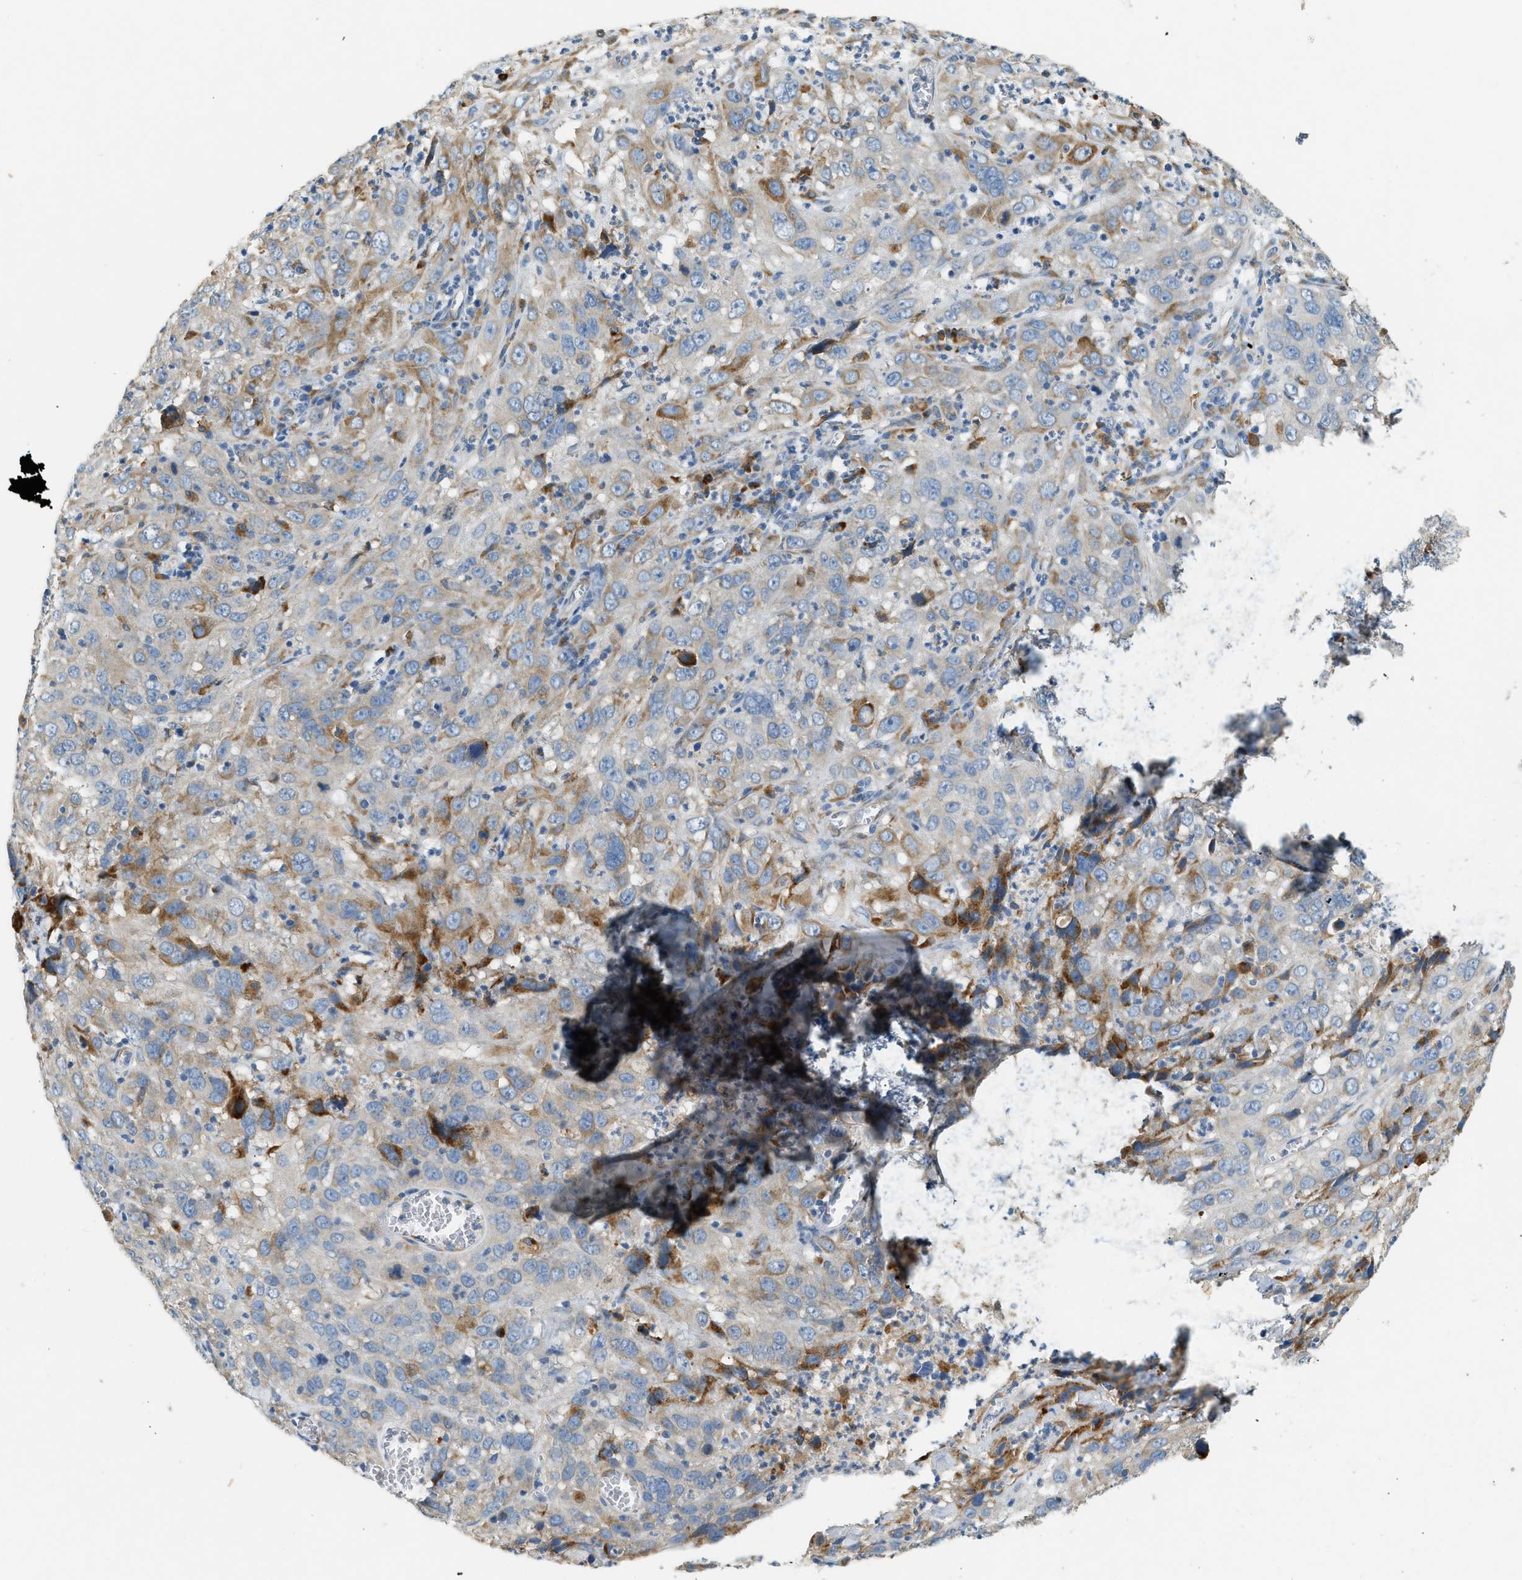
{"staining": {"intensity": "moderate", "quantity": "25%-75%", "location": "cytoplasmic/membranous"}, "tissue": "cervical cancer", "cell_type": "Tumor cells", "image_type": "cancer", "snomed": [{"axis": "morphology", "description": "Squamous cell carcinoma, NOS"}, {"axis": "topography", "description": "Cervix"}], "caption": "Tumor cells demonstrate medium levels of moderate cytoplasmic/membranous positivity in about 25%-75% of cells in human cervical squamous cell carcinoma.", "gene": "CTSB", "patient": {"sex": "female", "age": 32}}